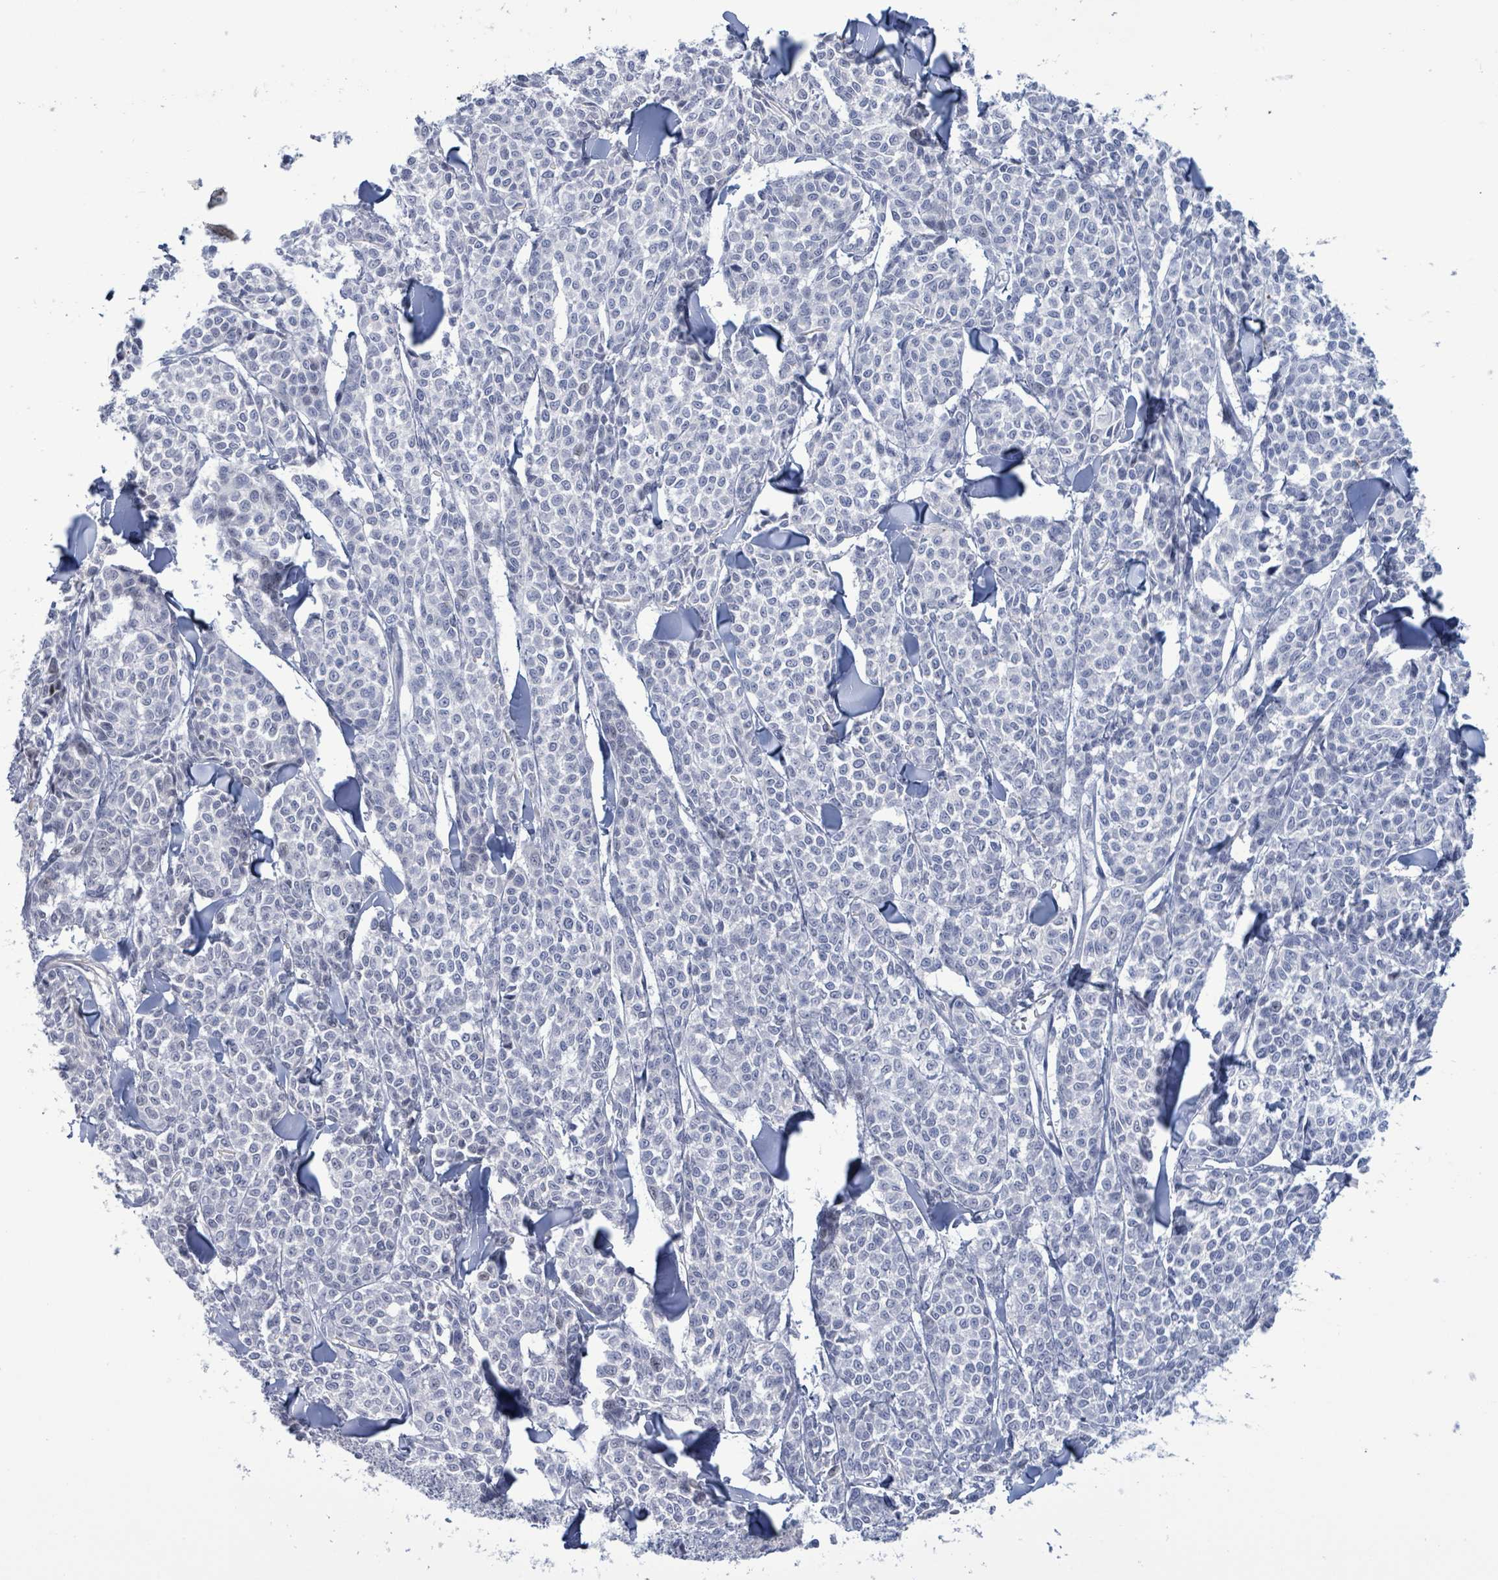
{"staining": {"intensity": "negative", "quantity": "none", "location": "none"}, "tissue": "melanoma", "cell_type": "Tumor cells", "image_type": "cancer", "snomed": [{"axis": "morphology", "description": "Malignant melanoma, NOS"}, {"axis": "topography", "description": "Skin"}], "caption": "Tumor cells show no significant protein positivity in malignant melanoma.", "gene": "NTN3", "patient": {"sex": "male", "age": 46}}